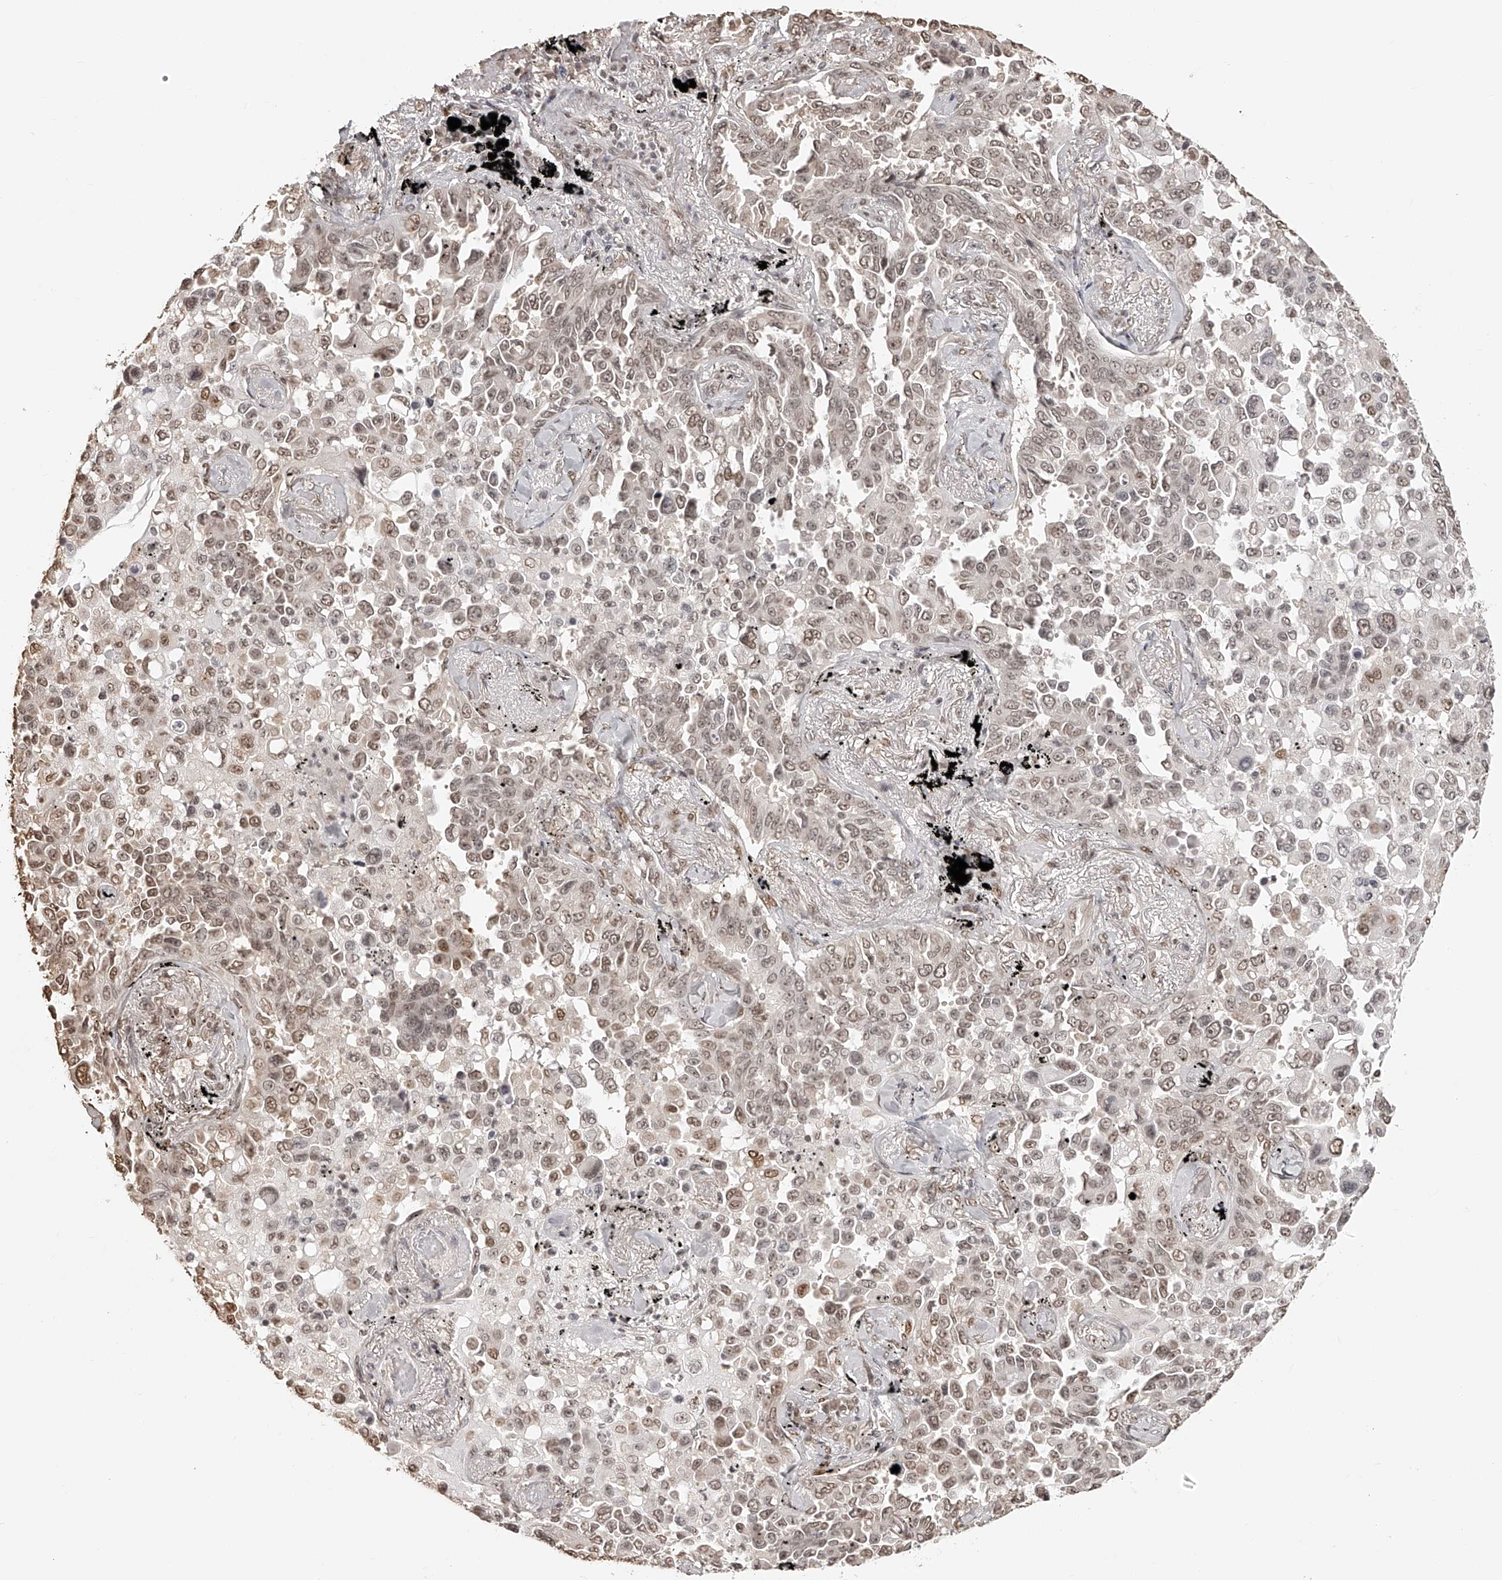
{"staining": {"intensity": "moderate", "quantity": ">75%", "location": "nuclear"}, "tissue": "lung cancer", "cell_type": "Tumor cells", "image_type": "cancer", "snomed": [{"axis": "morphology", "description": "Adenocarcinoma, NOS"}, {"axis": "topography", "description": "Lung"}], "caption": "Protein expression analysis of human adenocarcinoma (lung) reveals moderate nuclear expression in approximately >75% of tumor cells.", "gene": "ZNF503", "patient": {"sex": "female", "age": 67}}